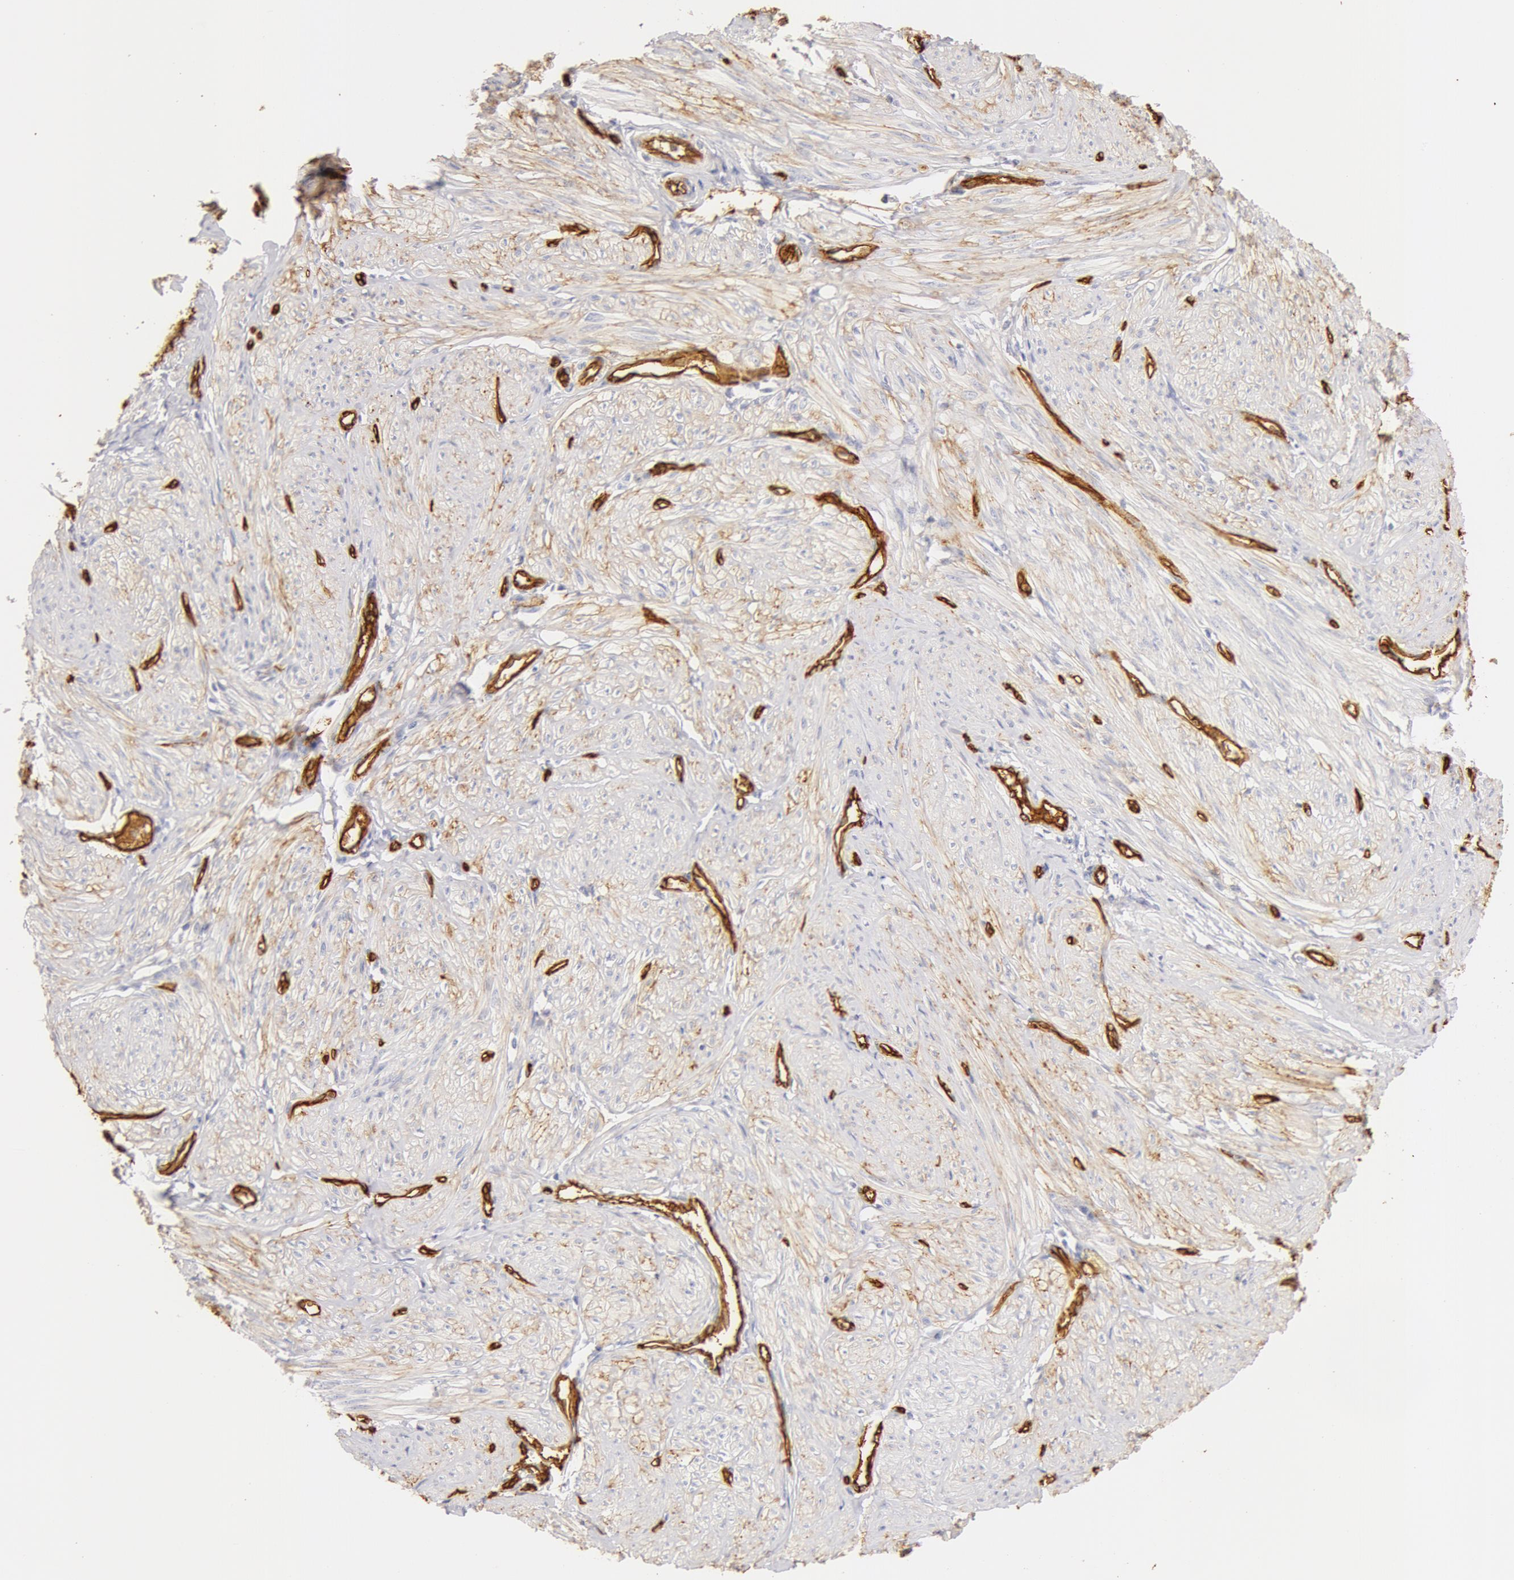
{"staining": {"intensity": "negative", "quantity": "none", "location": "none"}, "tissue": "smooth muscle", "cell_type": "Smooth muscle cells", "image_type": "normal", "snomed": [{"axis": "morphology", "description": "Normal tissue, NOS"}, {"axis": "topography", "description": "Uterus"}], "caption": "Immunohistochemistry of benign smooth muscle shows no staining in smooth muscle cells.", "gene": "AQP1", "patient": {"sex": "female", "age": 45}}